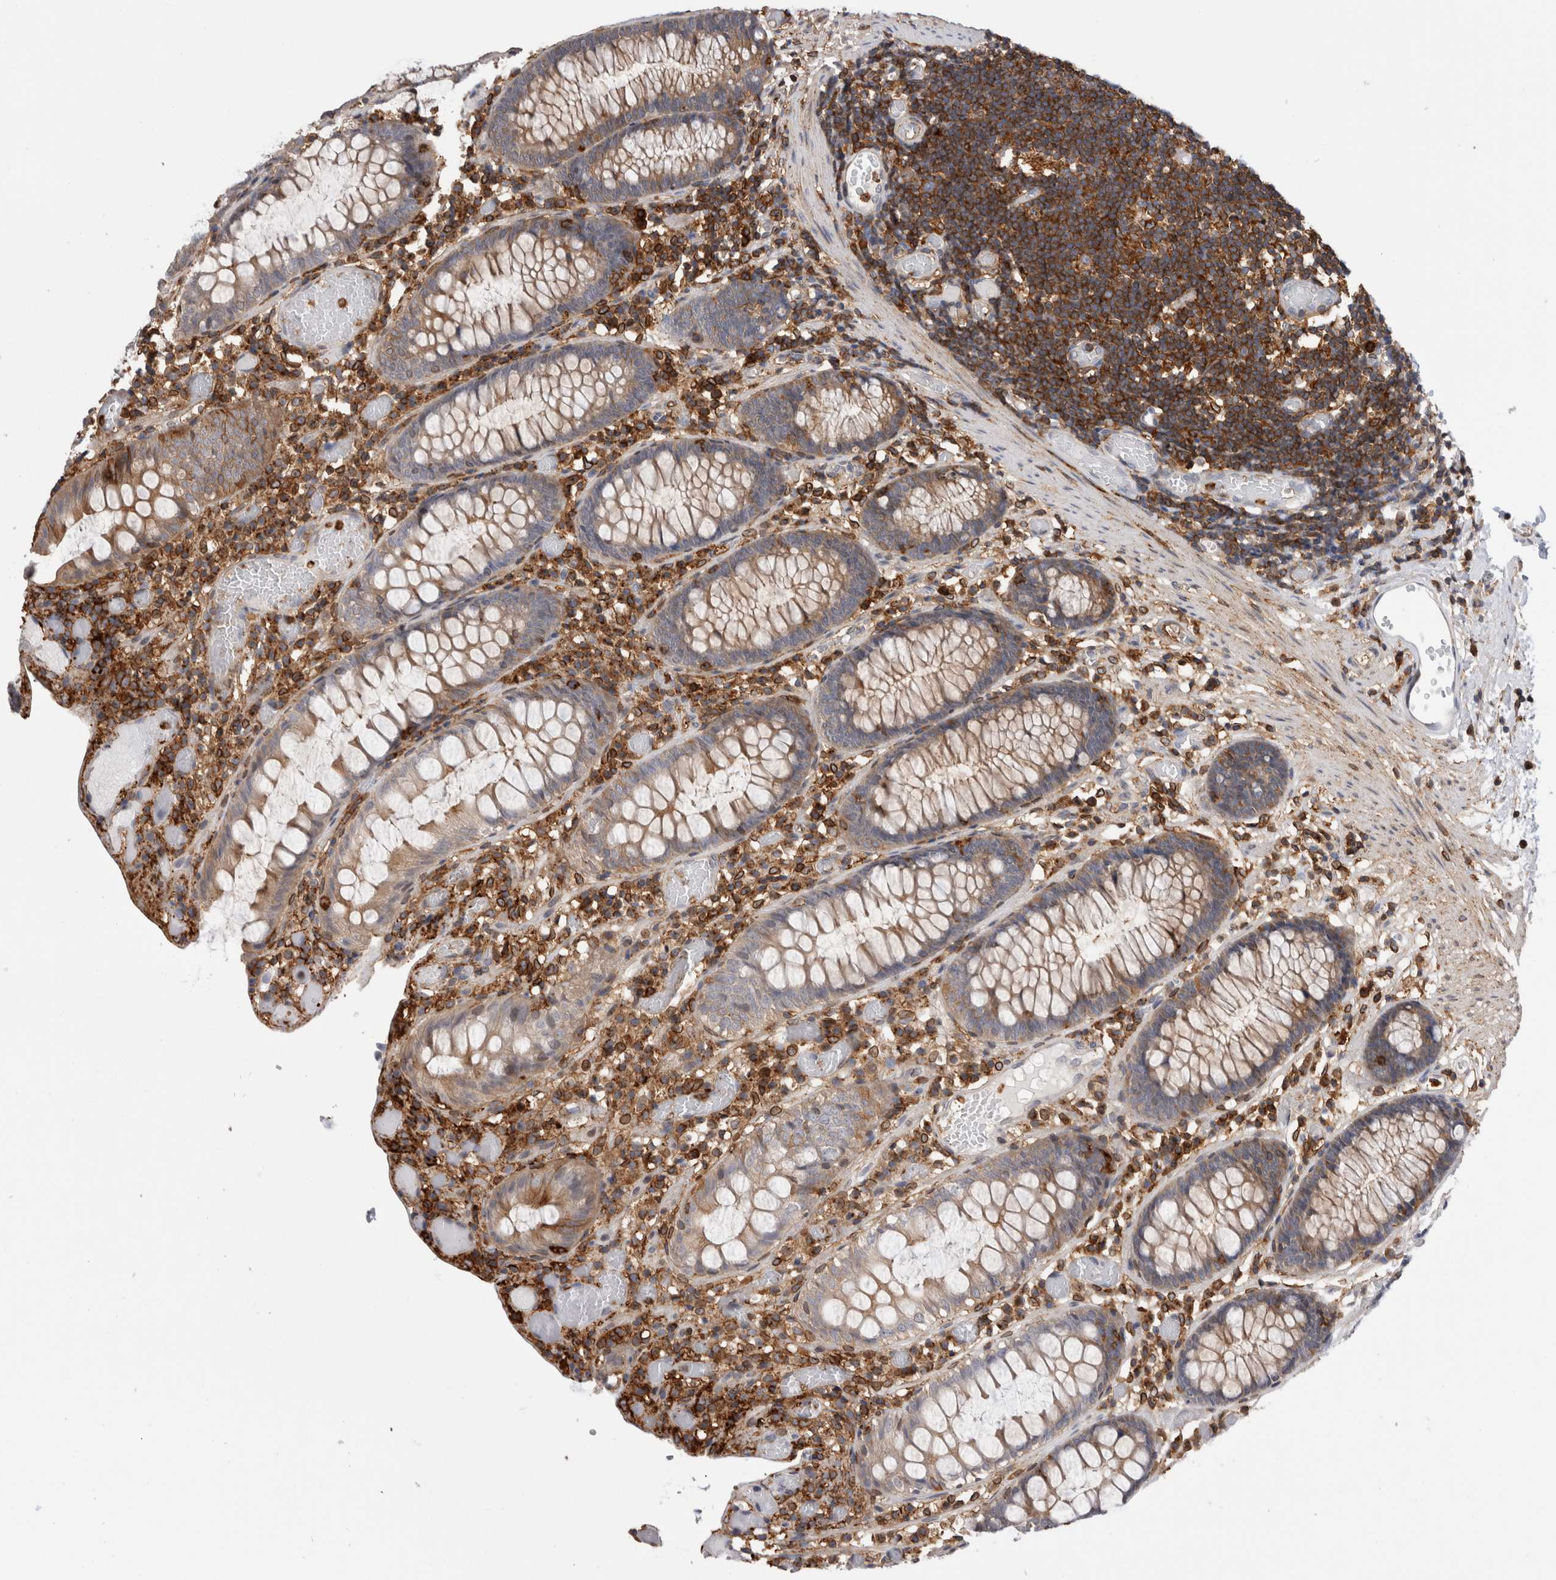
{"staining": {"intensity": "weak", "quantity": "25%-75%", "location": "cytoplasmic/membranous"}, "tissue": "colon", "cell_type": "Endothelial cells", "image_type": "normal", "snomed": [{"axis": "morphology", "description": "Normal tissue, NOS"}, {"axis": "topography", "description": "Colon"}], "caption": "High-magnification brightfield microscopy of unremarkable colon stained with DAB (brown) and counterstained with hematoxylin (blue). endothelial cells exhibit weak cytoplasmic/membranous expression is appreciated in about25%-75% of cells.", "gene": "CCDC88B", "patient": {"sex": "male", "age": 14}}